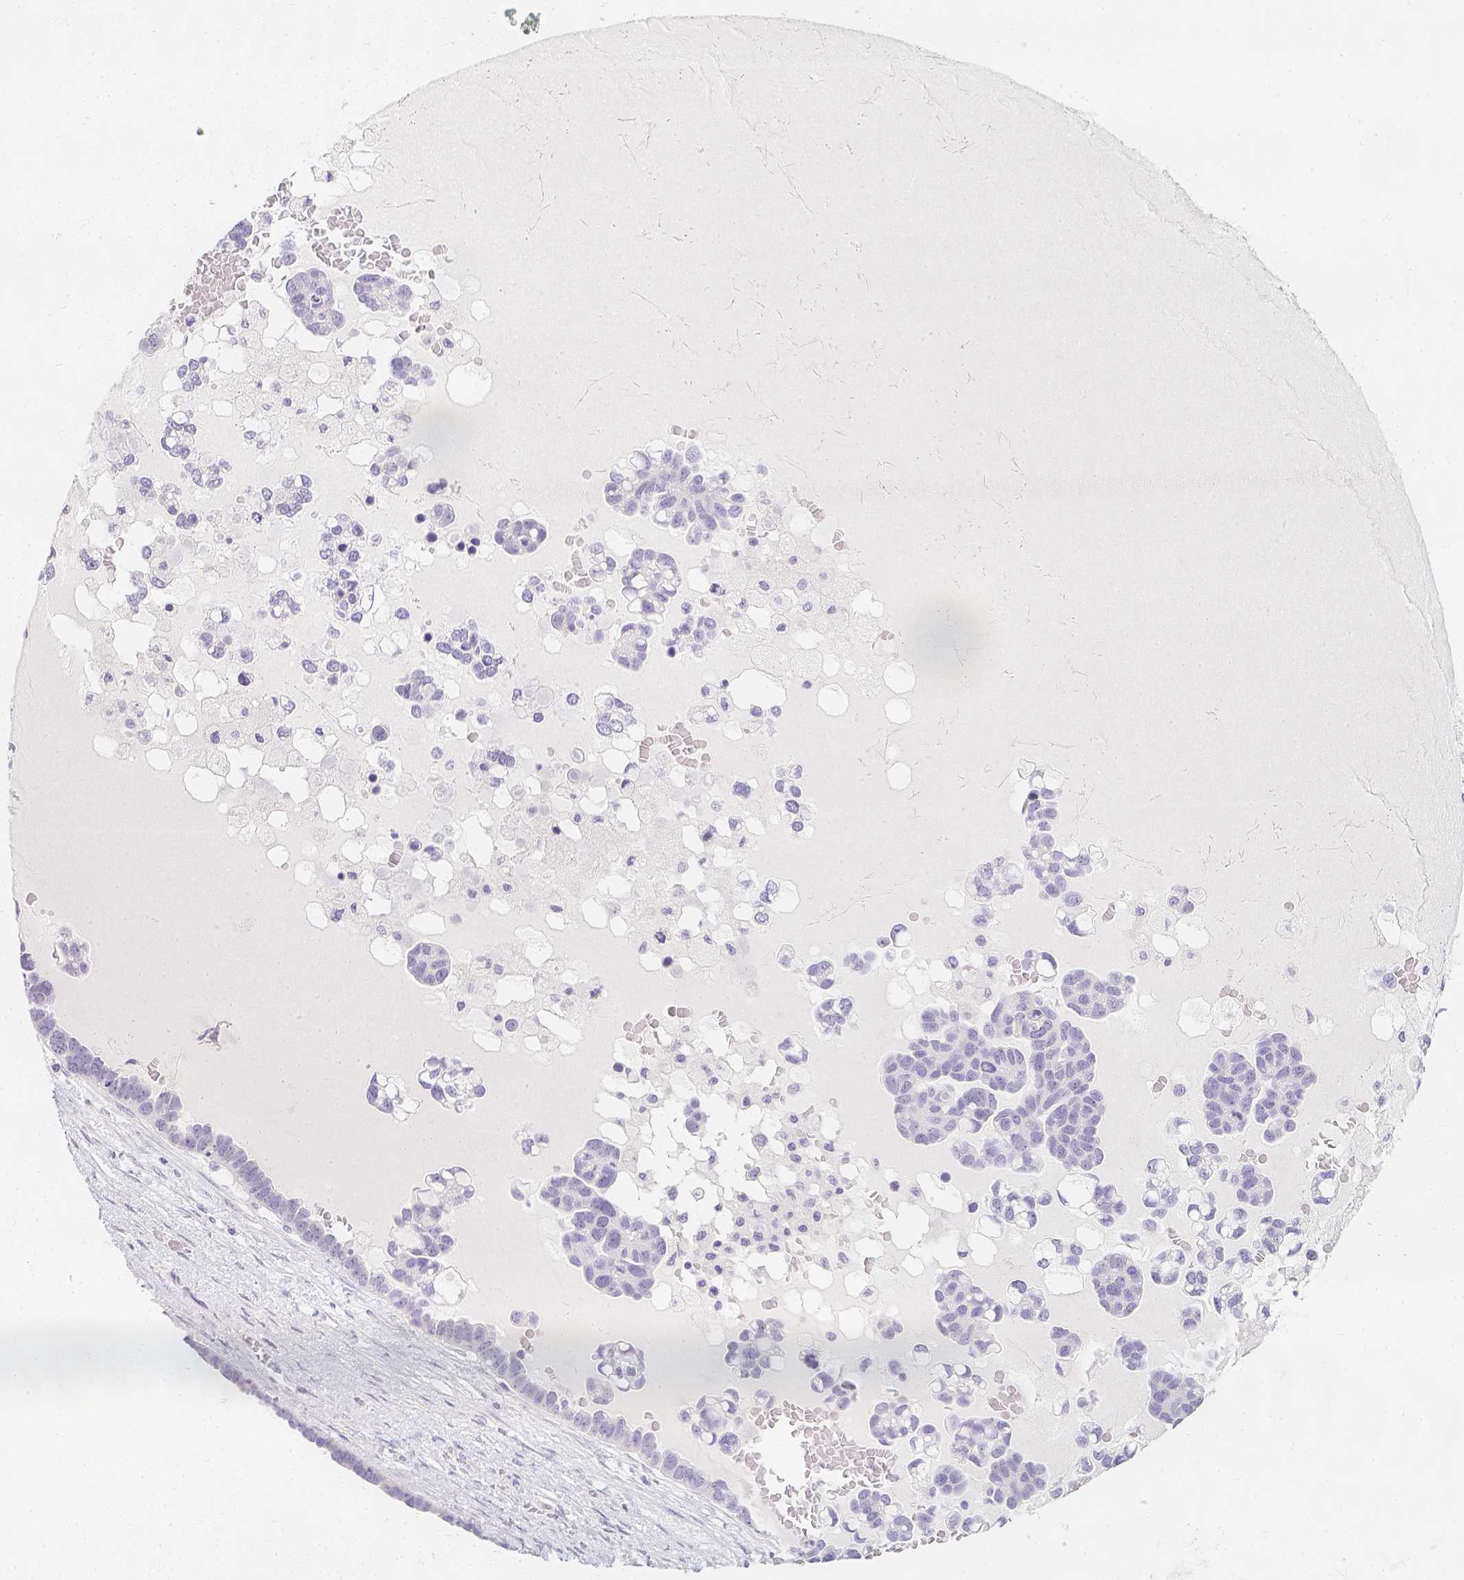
{"staining": {"intensity": "negative", "quantity": "none", "location": "none"}, "tissue": "ovarian cancer", "cell_type": "Tumor cells", "image_type": "cancer", "snomed": [{"axis": "morphology", "description": "Cystadenocarcinoma, serous, NOS"}, {"axis": "topography", "description": "Ovary"}], "caption": "A high-resolution micrograph shows immunohistochemistry staining of ovarian cancer (serous cystadenocarcinoma), which reveals no significant positivity in tumor cells. Brightfield microscopy of immunohistochemistry stained with DAB (3,3'-diaminobenzidine) (brown) and hematoxylin (blue), captured at high magnification.", "gene": "SLC18A1", "patient": {"sex": "female", "age": 54}}